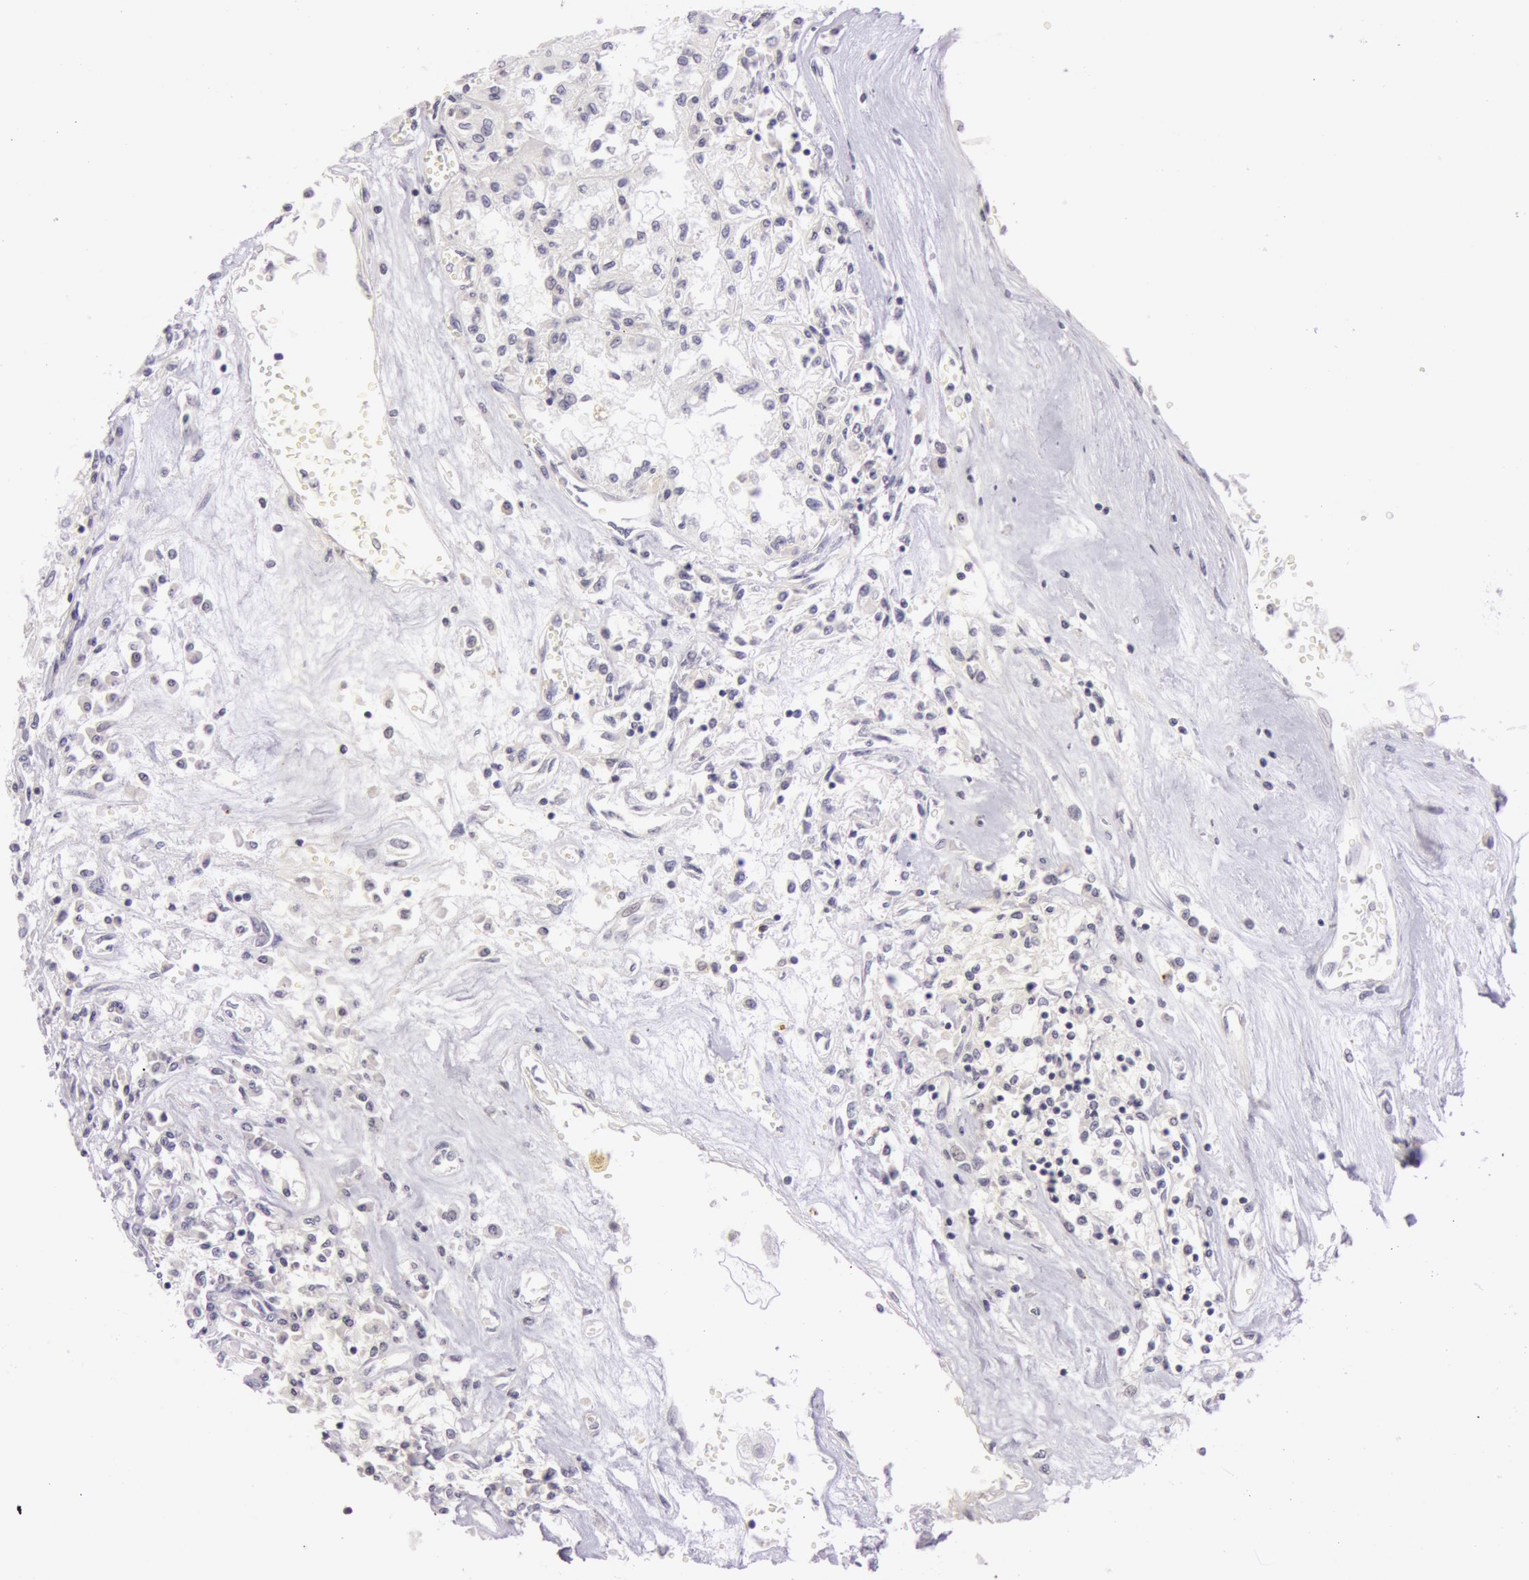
{"staining": {"intensity": "negative", "quantity": "none", "location": "none"}, "tissue": "renal cancer", "cell_type": "Tumor cells", "image_type": "cancer", "snomed": [{"axis": "morphology", "description": "Adenocarcinoma, NOS"}, {"axis": "topography", "description": "Kidney"}], "caption": "Immunohistochemical staining of adenocarcinoma (renal) exhibits no significant staining in tumor cells.", "gene": "RBMY1F", "patient": {"sex": "male", "age": 78}}